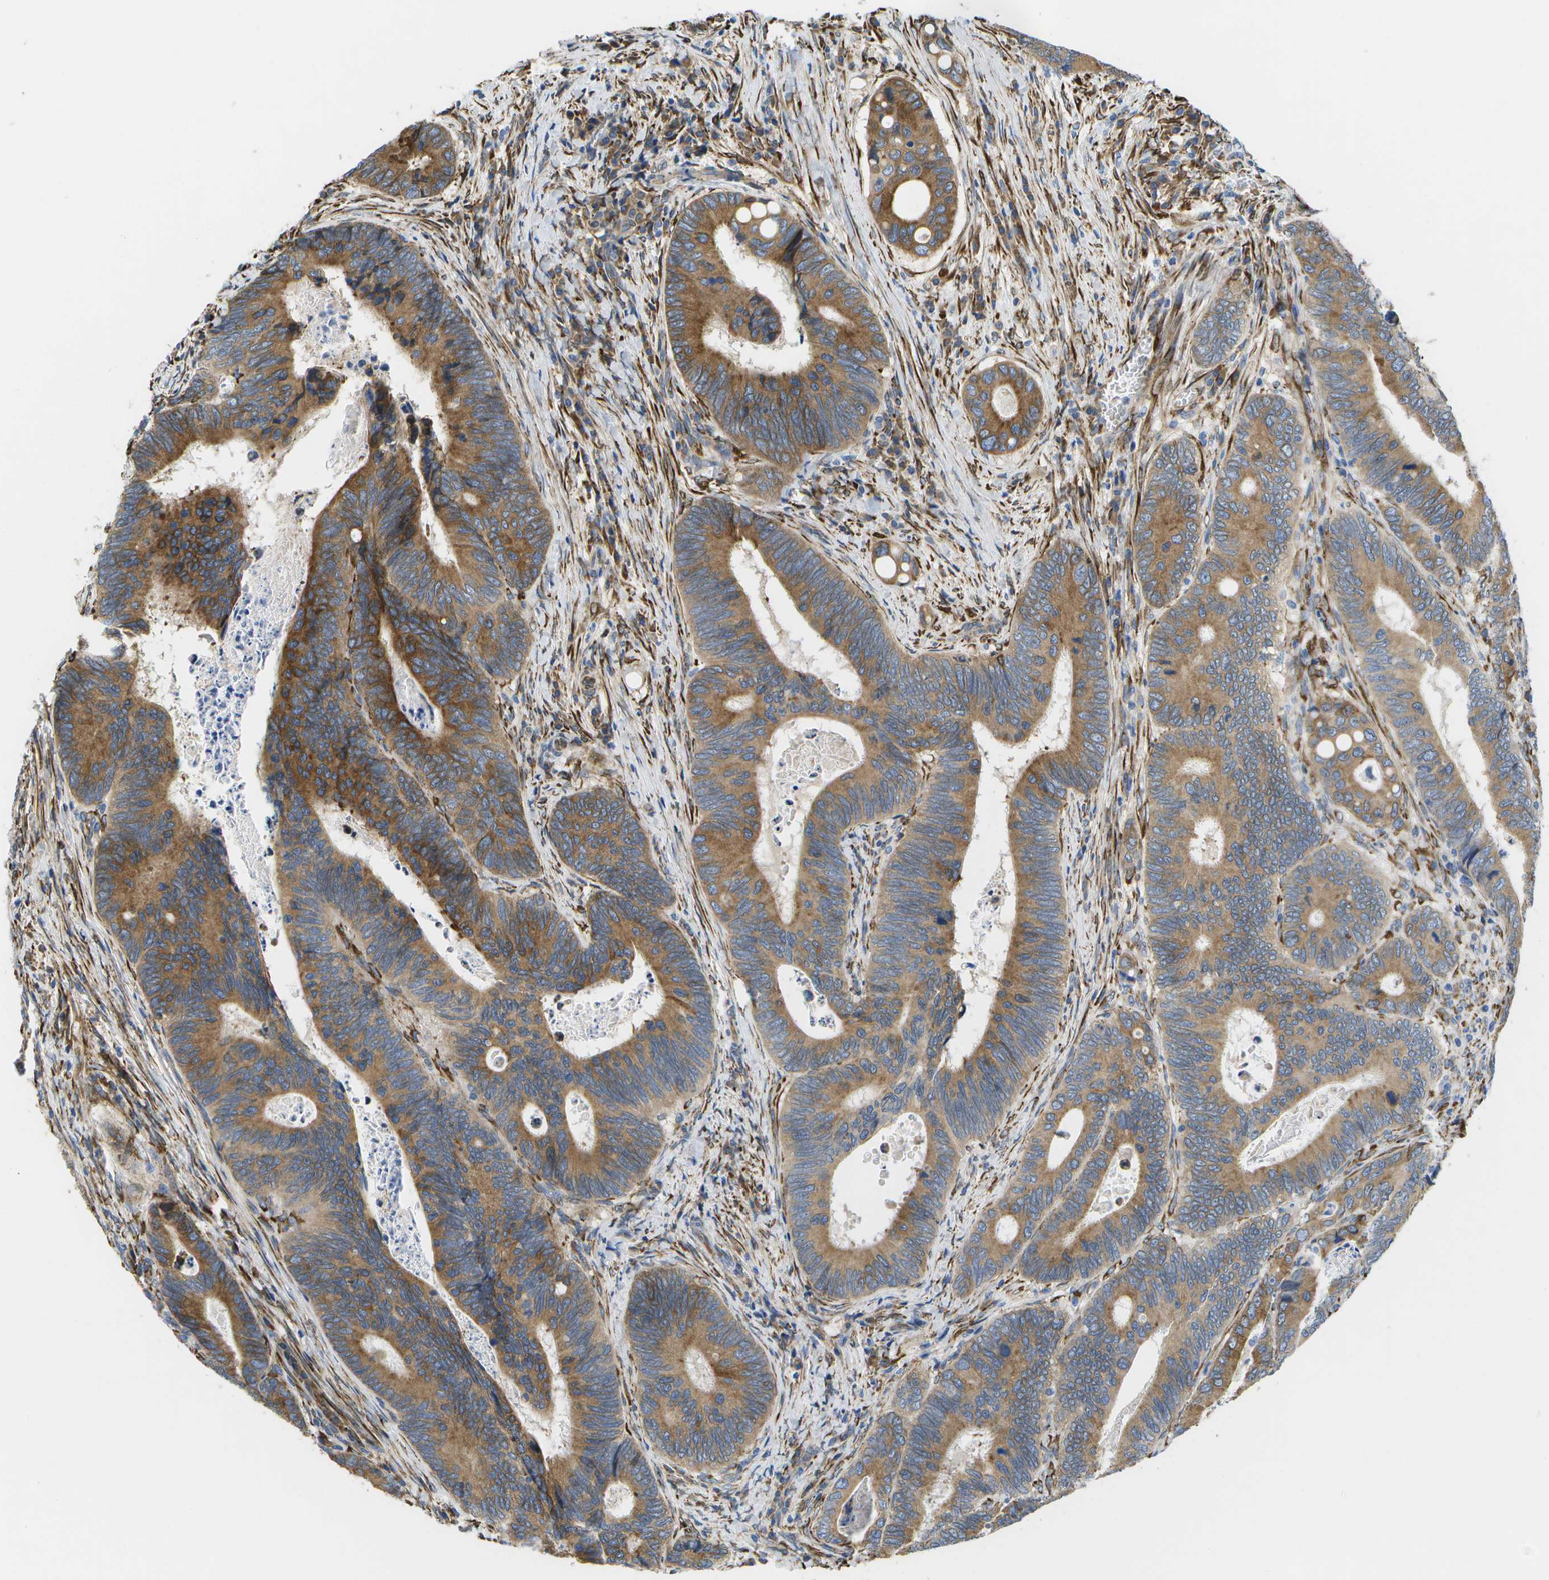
{"staining": {"intensity": "moderate", "quantity": ">75%", "location": "cytoplasmic/membranous"}, "tissue": "colorectal cancer", "cell_type": "Tumor cells", "image_type": "cancer", "snomed": [{"axis": "morphology", "description": "Inflammation, NOS"}, {"axis": "morphology", "description": "Adenocarcinoma, NOS"}, {"axis": "topography", "description": "Colon"}], "caption": "Protein staining of colorectal cancer (adenocarcinoma) tissue displays moderate cytoplasmic/membranous expression in approximately >75% of tumor cells.", "gene": "ZDHHC17", "patient": {"sex": "male", "age": 72}}